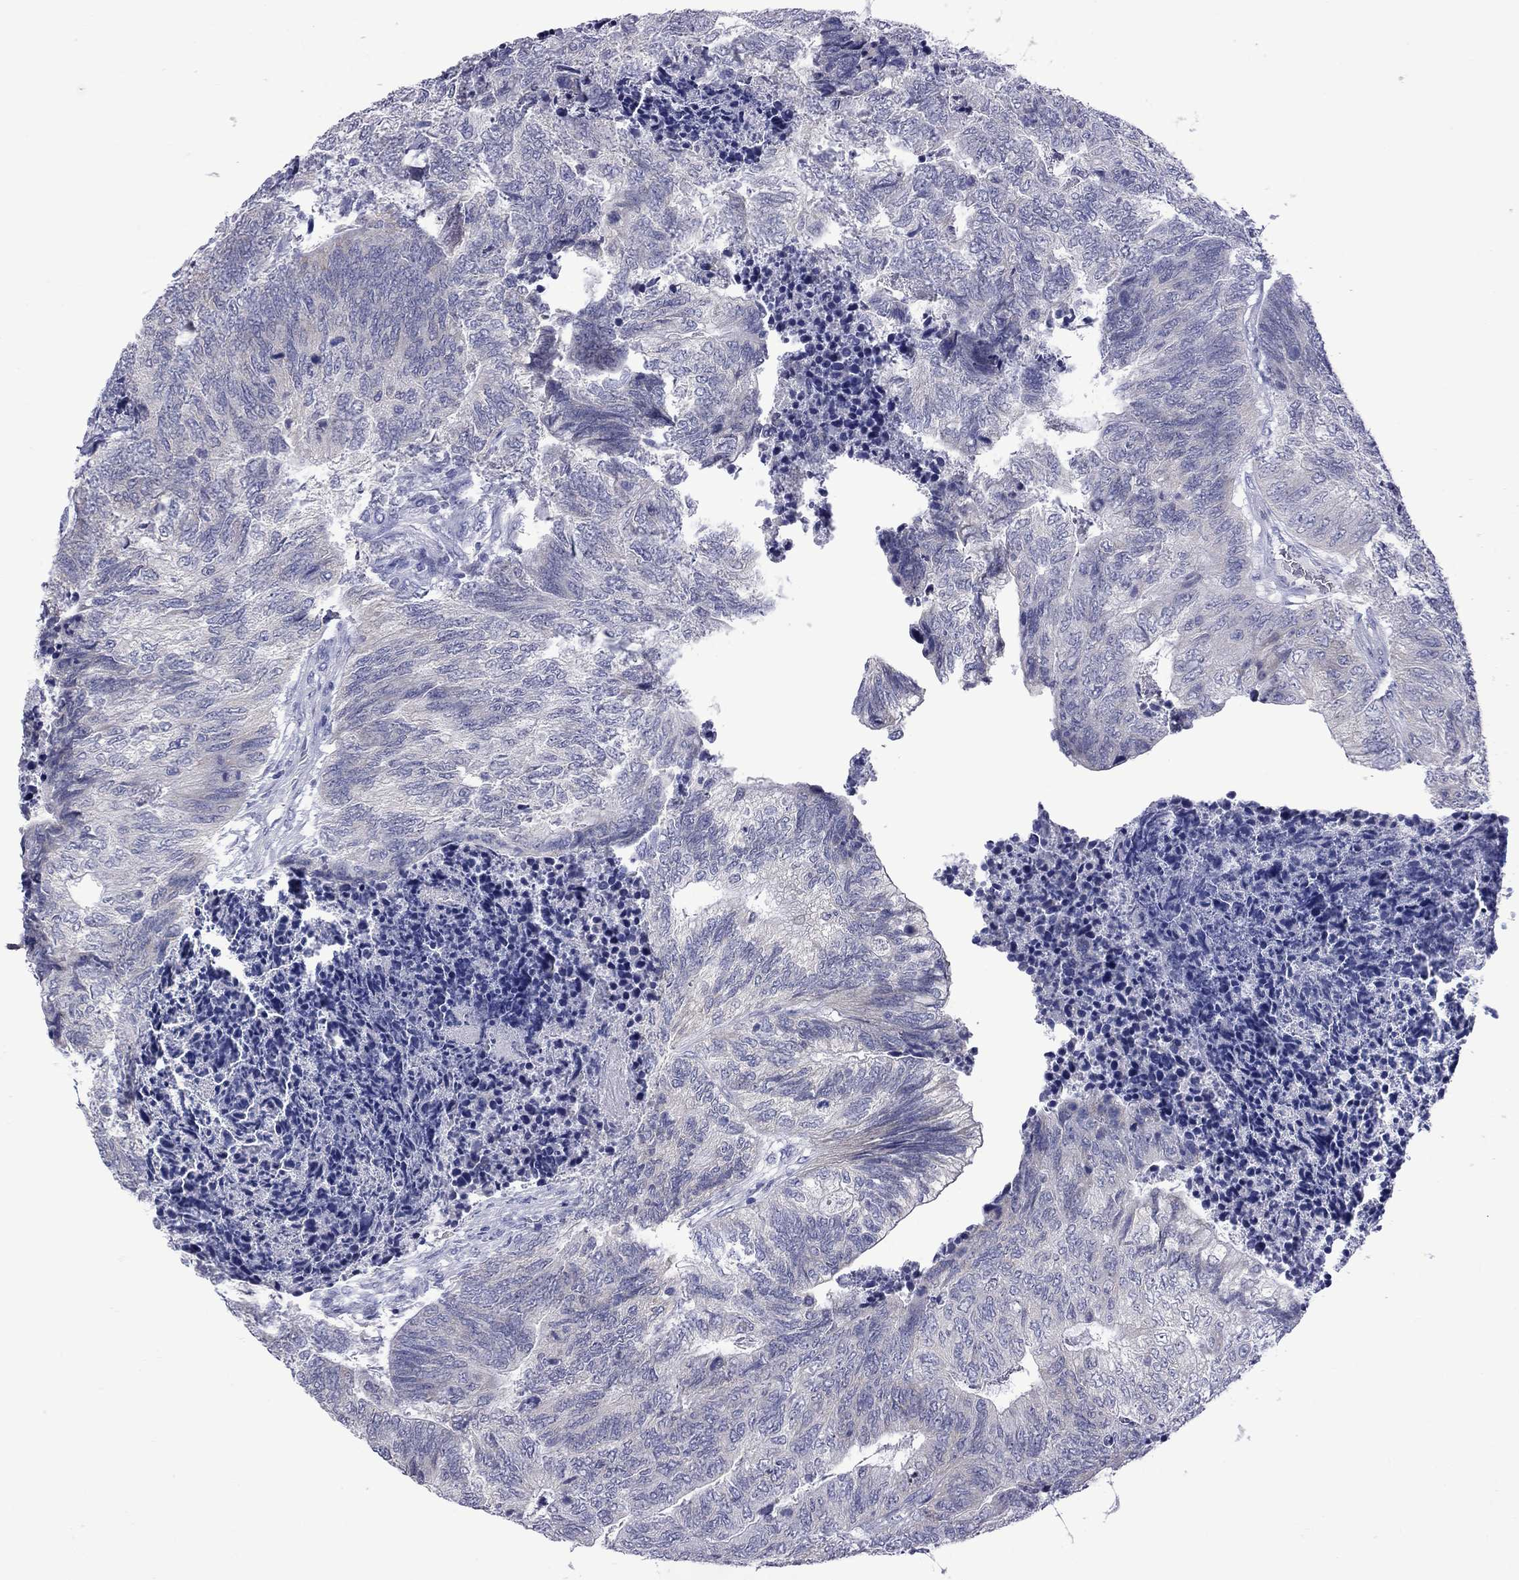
{"staining": {"intensity": "negative", "quantity": "none", "location": "none"}, "tissue": "colorectal cancer", "cell_type": "Tumor cells", "image_type": "cancer", "snomed": [{"axis": "morphology", "description": "Adenocarcinoma, NOS"}, {"axis": "topography", "description": "Colon"}], "caption": "Human colorectal cancer (adenocarcinoma) stained for a protein using immunohistochemistry (IHC) demonstrates no expression in tumor cells.", "gene": "EPPIN", "patient": {"sex": "female", "age": 67}}